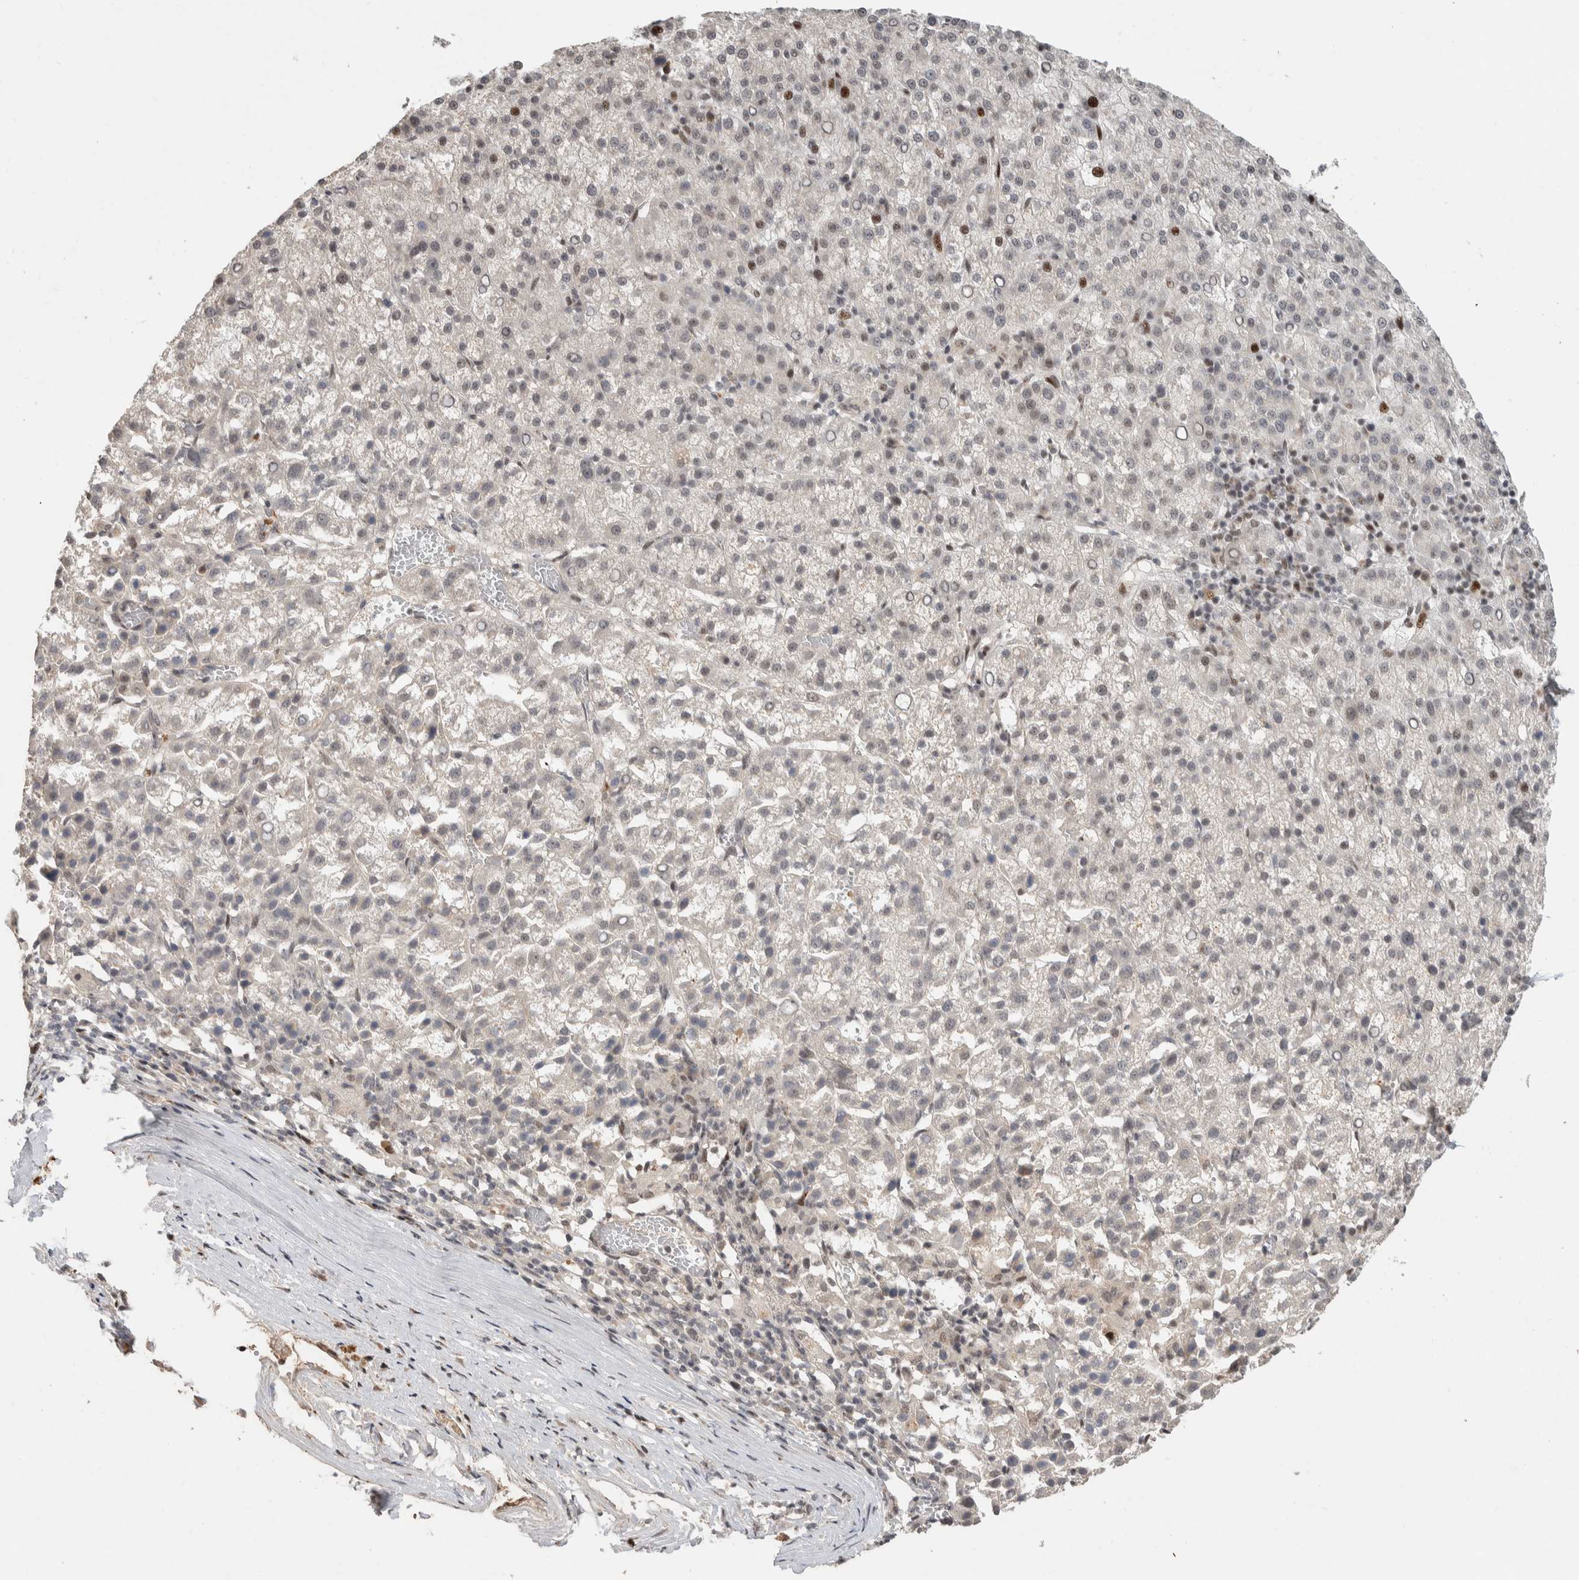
{"staining": {"intensity": "moderate", "quantity": "<25%", "location": "nuclear"}, "tissue": "liver cancer", "cell_type": "Tumor cells", "image_type": "cancer", "snomed": [{"axis": "morphology", "description": "Carcinoma, Hepatocellular, NOS"}, {"axis": "topography", "description": "Liver"}], "caption": "Immunohistochemistry (IHC) of liver cancer (hepatocellular carcinoma) exhibits low levels of moderate nuclear positivity in approximately <25% of tumor cells. (DAB IHC, brown staining for protein, blue staining for nuclei).", "gene": "ZNF521", "patient": {"sex": "female", "age": 58}}